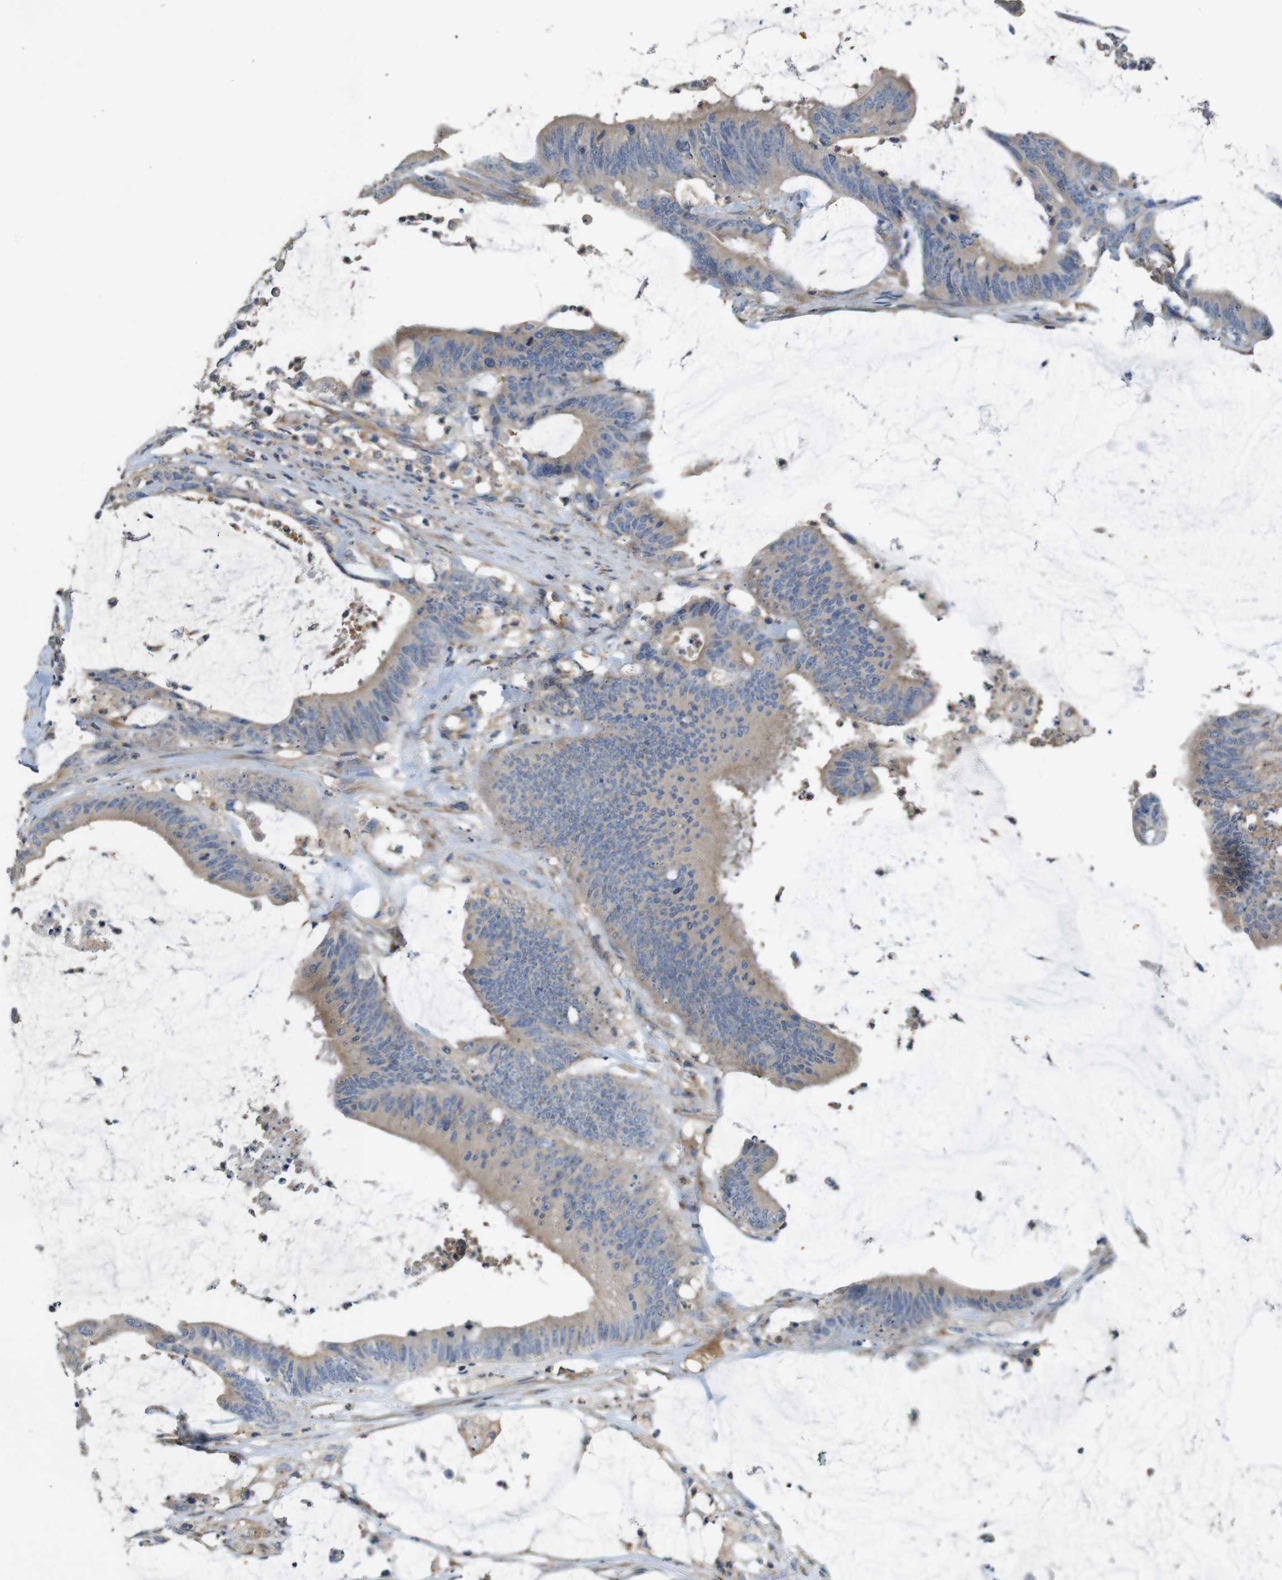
{"staining": {"intensity": "weak", "quantity": ">75%", "location": "cytoplasmic/membranous"}, "tissue": "colorectal cancer", "cell_type": "Tumor cells", "image_type": "cancer", "snomed": [{"axis": "morphology", "description": "Adenocarcinoma, NOS"}, {"axis": "topography", "description": "Rectum"}], "caption": "Adenocarcinoma (colorectal) stained with immunohistochemistry (IHC) demonstrates weak cytoplasmic/membranous staining in approximately >75% of tumor cells.", "gene": "DCTN1", "patient": {"sex": "female", "age": 66}}